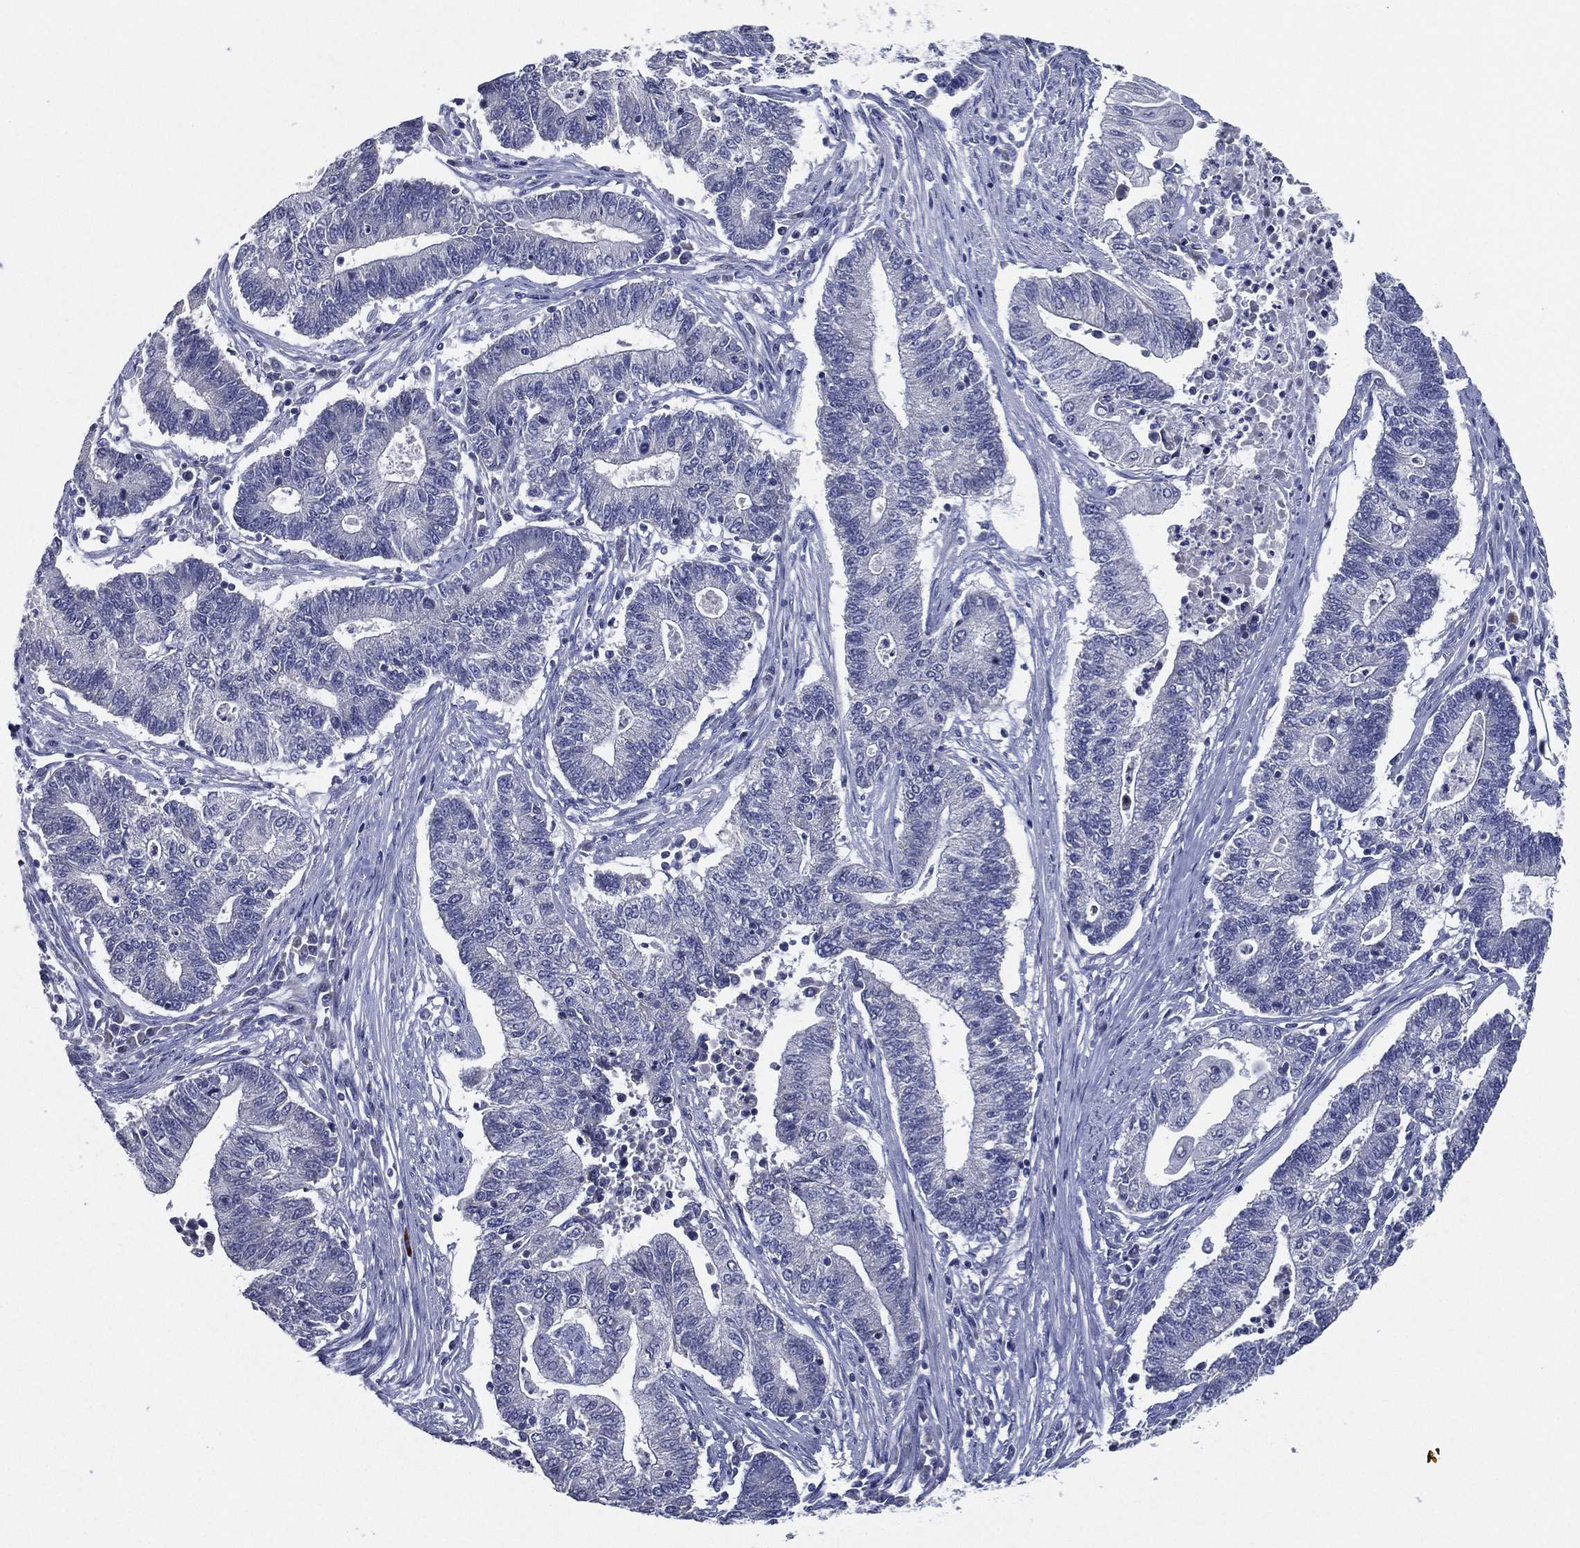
{"staining": {"intensity": "negative", "quantity": "none", "location": "none"}, "tissue": "endometrial cancer", "cell_type": "Tumor cells", "image_type": "cancer", "snomed": [{"axis": "morphology", "description": "Adenocarcinoma, NOS"}, {"axis": "topography", "description": "Uterus"}, {"axis": "topography", "description": "Endometrium"}], "caption": "Photomicrograph shows no protein expression in tumor cells of endometrial adenocarcinoma tissue.", "gene": "SLC13A4", "patient": {"sex": "female", "age": 54}}